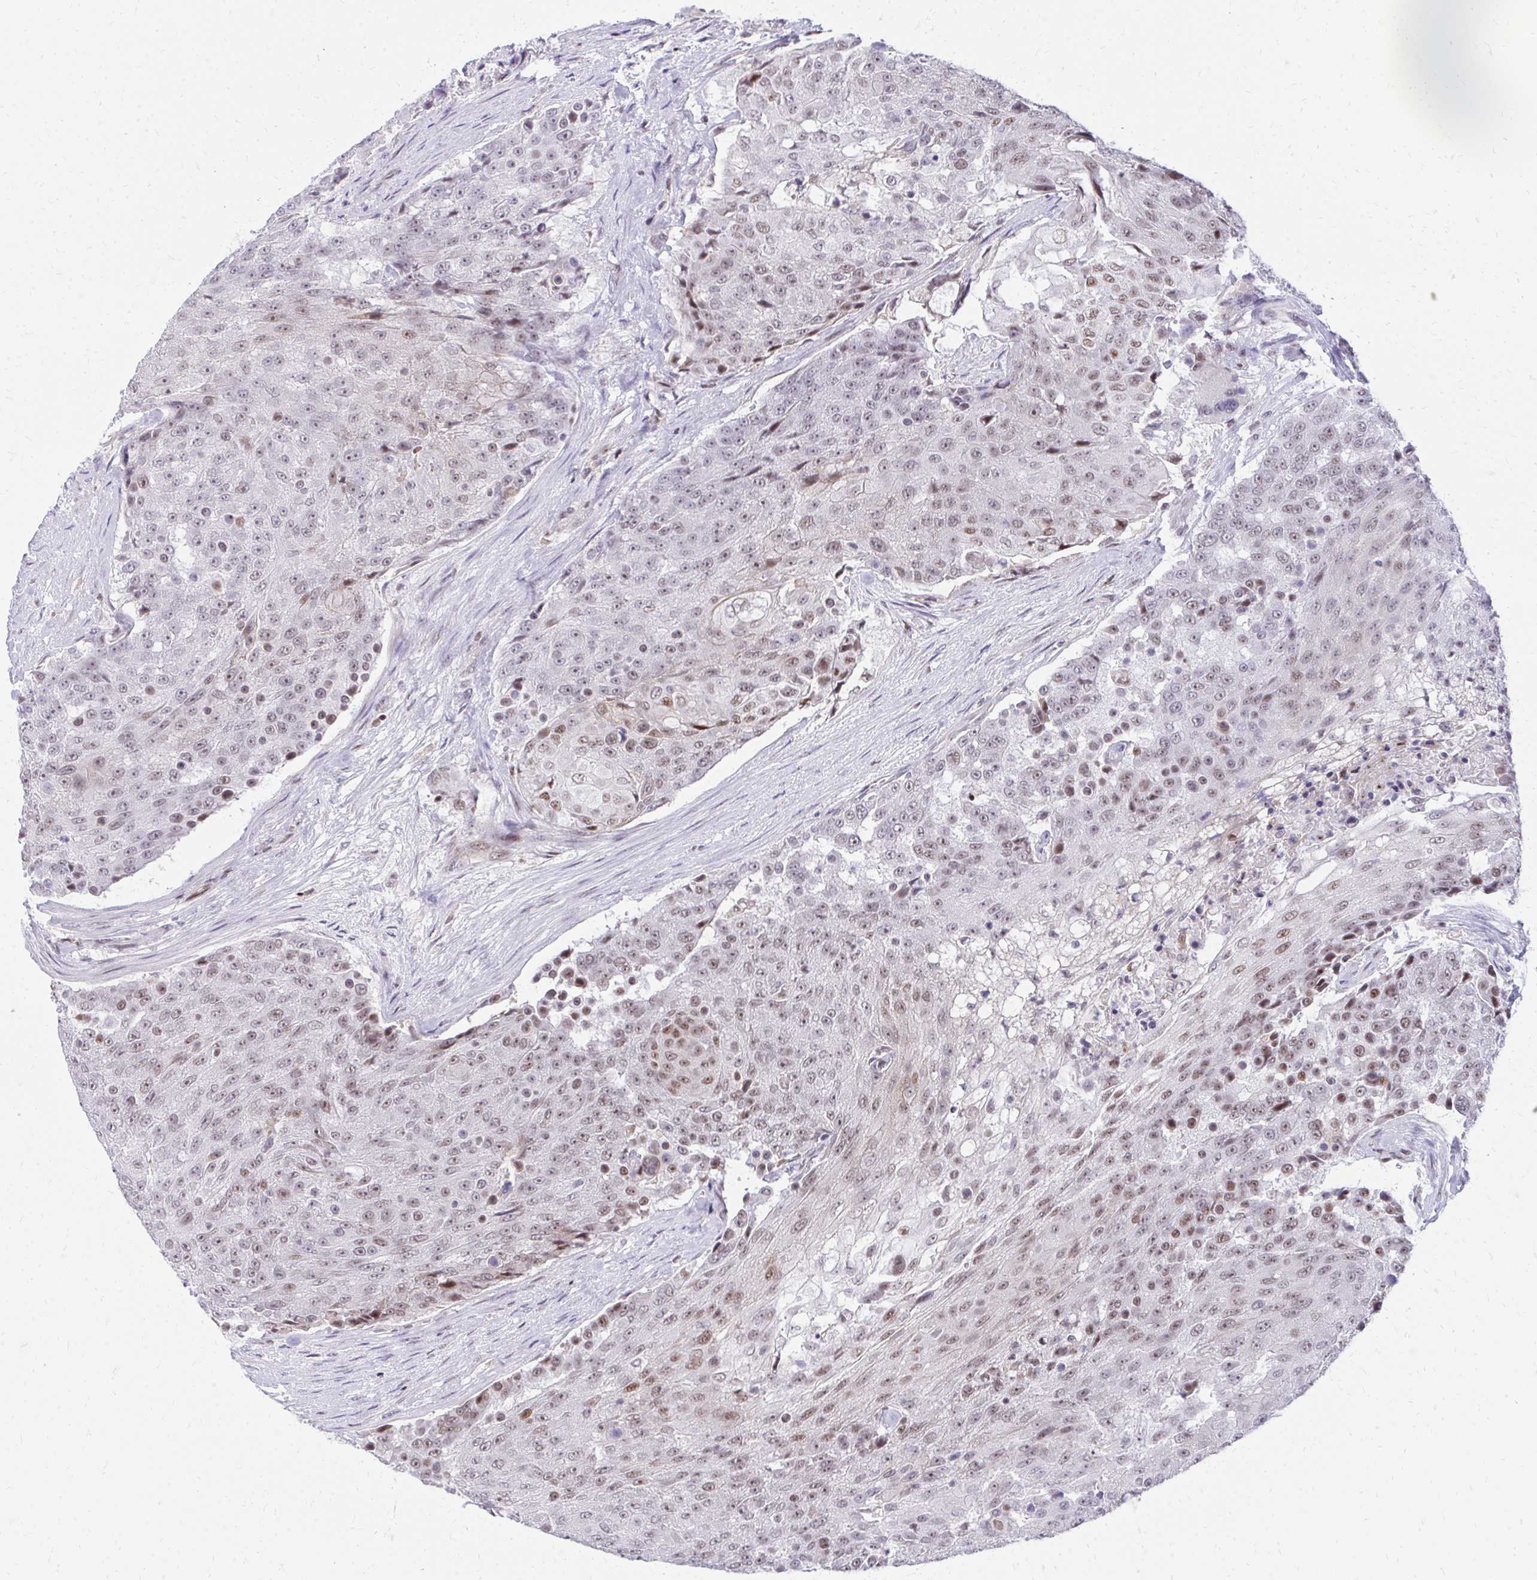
{"staining": {"intensity": "weak", "quantity": "25%-75%", "location": "nuclear"}, "tissue": "urothelial cancer", "cell_type": "Tumor cells", "image_type": "cancer", "snomed": [{"axis": "morphology", "description": "Urothelial carcinoma, High grade"}, {"axis": "topography", "description": "Urinary bladder"}], "caption": "There is low levels of weak nuclear expression in tumor cells of urothelial cancer, as demonstrated by immunohistochemical staining (brown color).", "gene": "C14orf39", "patient": {"sex": "female", "age": 63}}